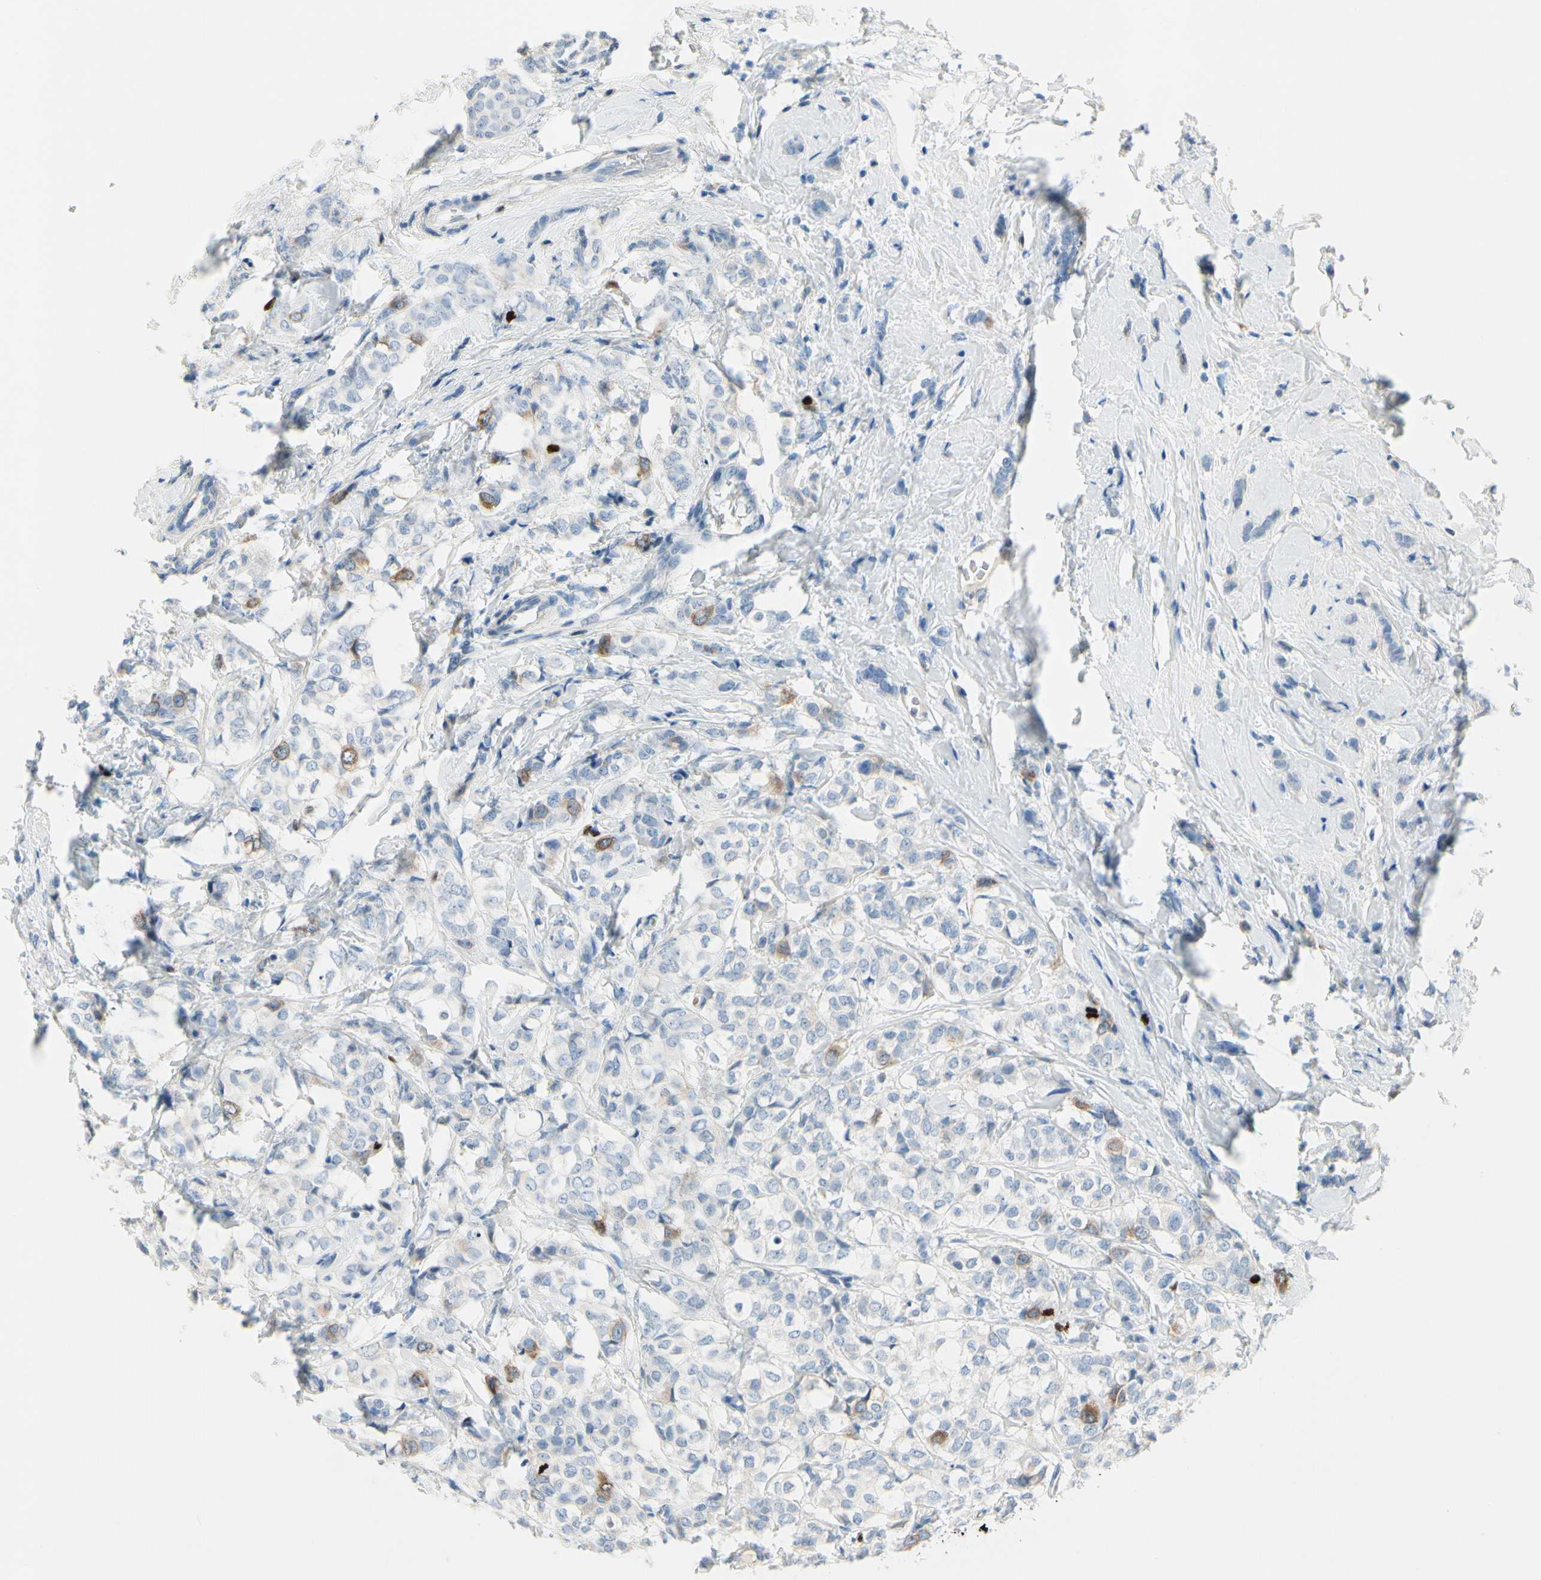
{"staining": {"intensity": "moderate", "quantity": "<25%", "location": "cytoplasmic/membranous"}, "tissue": "breast cancer", "cell_type": "Tumor cells", "image_type": "cancer", "snomed": [{"axis": "morphology", "description": "Lobular carcinoma"}, {"axis": "topography", "description": "Breast"}], "caption": "This photomicrograph demonstrates IHC staining of human breast lobular carcinoma, with low moderate cytoplasmic/membranous expression in approximately <25% of tumor cells.", "gene": "CKAP2", "patient": {"sex": "female", "age": 60}}